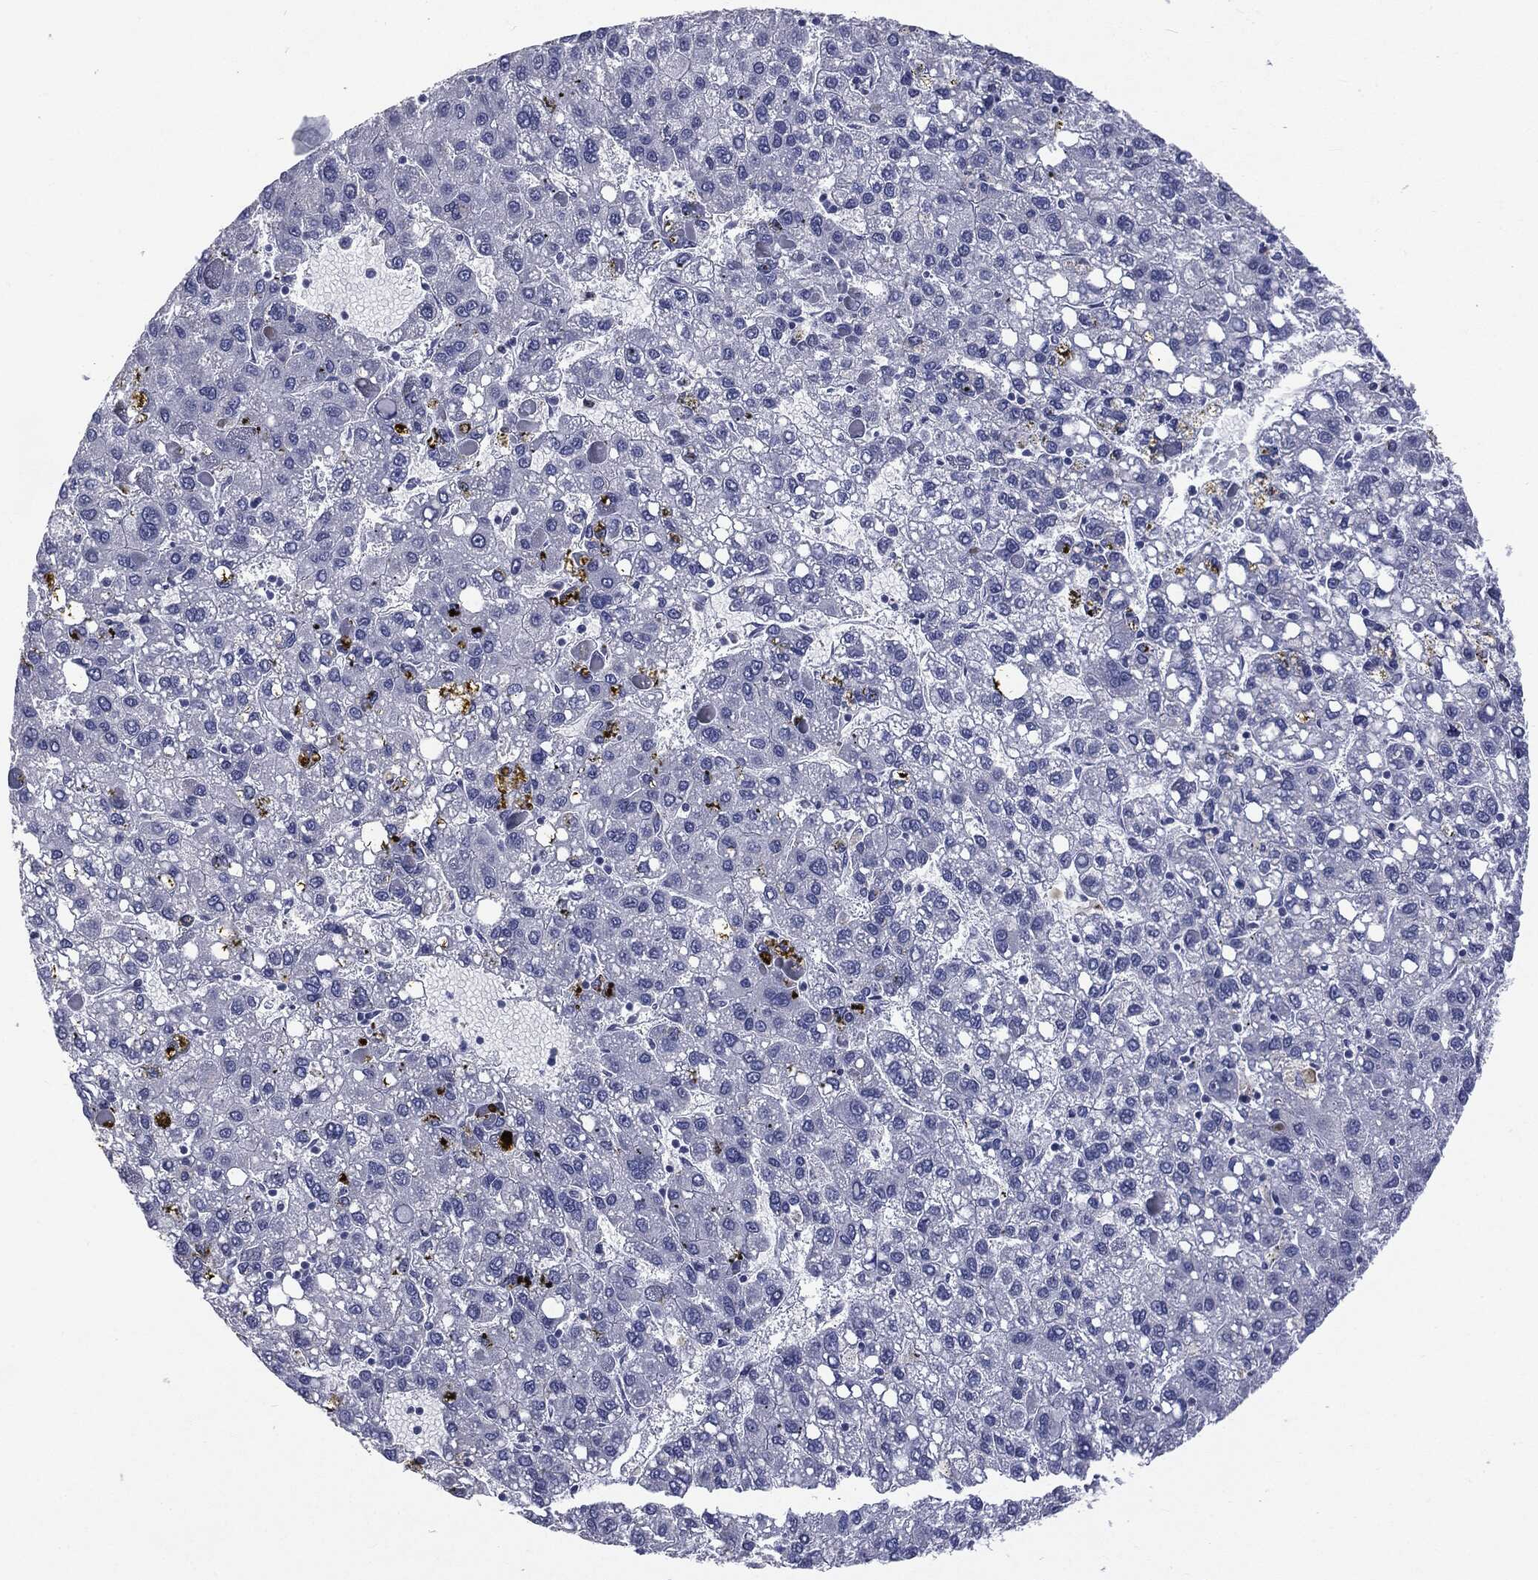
{"staining": {"intensity": "negative", "quantity": "none", "location": "none"}, "tissue": "liver cancer", "cell_type": "Tumor cells", "image_type": "cancer", "snomed": [{"axis": "morphology", "description": "Carcinoma, Hepatocellular, NOS"}, {"axis": "topography", "description": "Liver"}], "caption": "Liver cancer stained for a protein using IHC reveals no expression tumor cells.", "gene": "TSHB", "patient": {"sex": "female", "age": 82}}